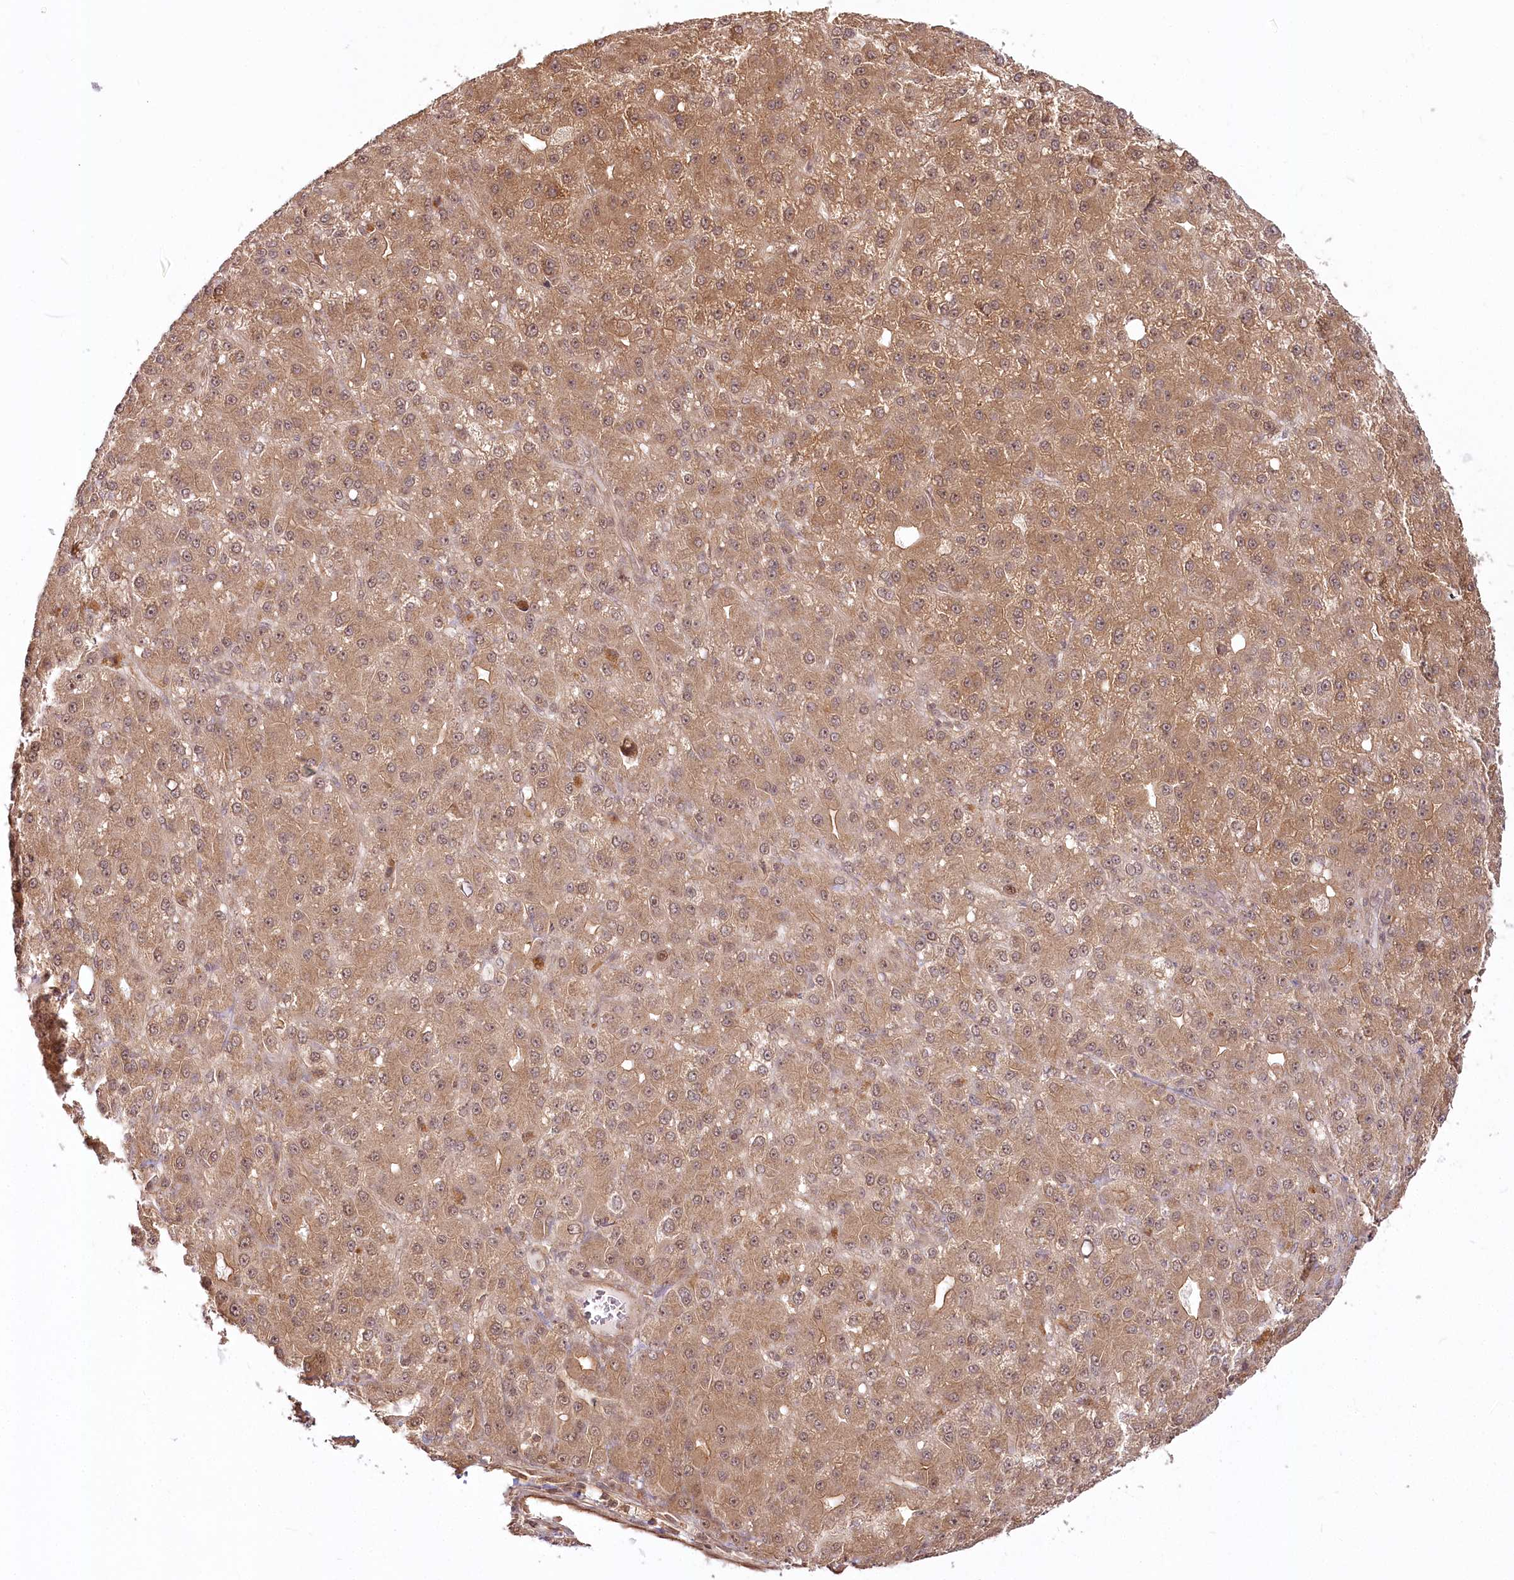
{"staining": {"intensity": "moderate", "quantity": ">75%", "location": "cytoplasmic/membranous,nuclear"}, "tissue": "liver cancer", "cell_type": "Tumor cells", "image_type": "cancer", "snomed": [{"axis": "morphology", "description": "Carcinoma, Hepatocellular, NOS"}, {"axis": "topography", "description": "Liver"}], "caption": "Protein staining of liver cancer tissue displays moderate cytoplasmic/membranous and nuclear positivity in approximately >75% of tumor cells. Nuclei are stained in blue.", "gene": "R3HDM2", "patient": {"sex": "male", "age": 67}}